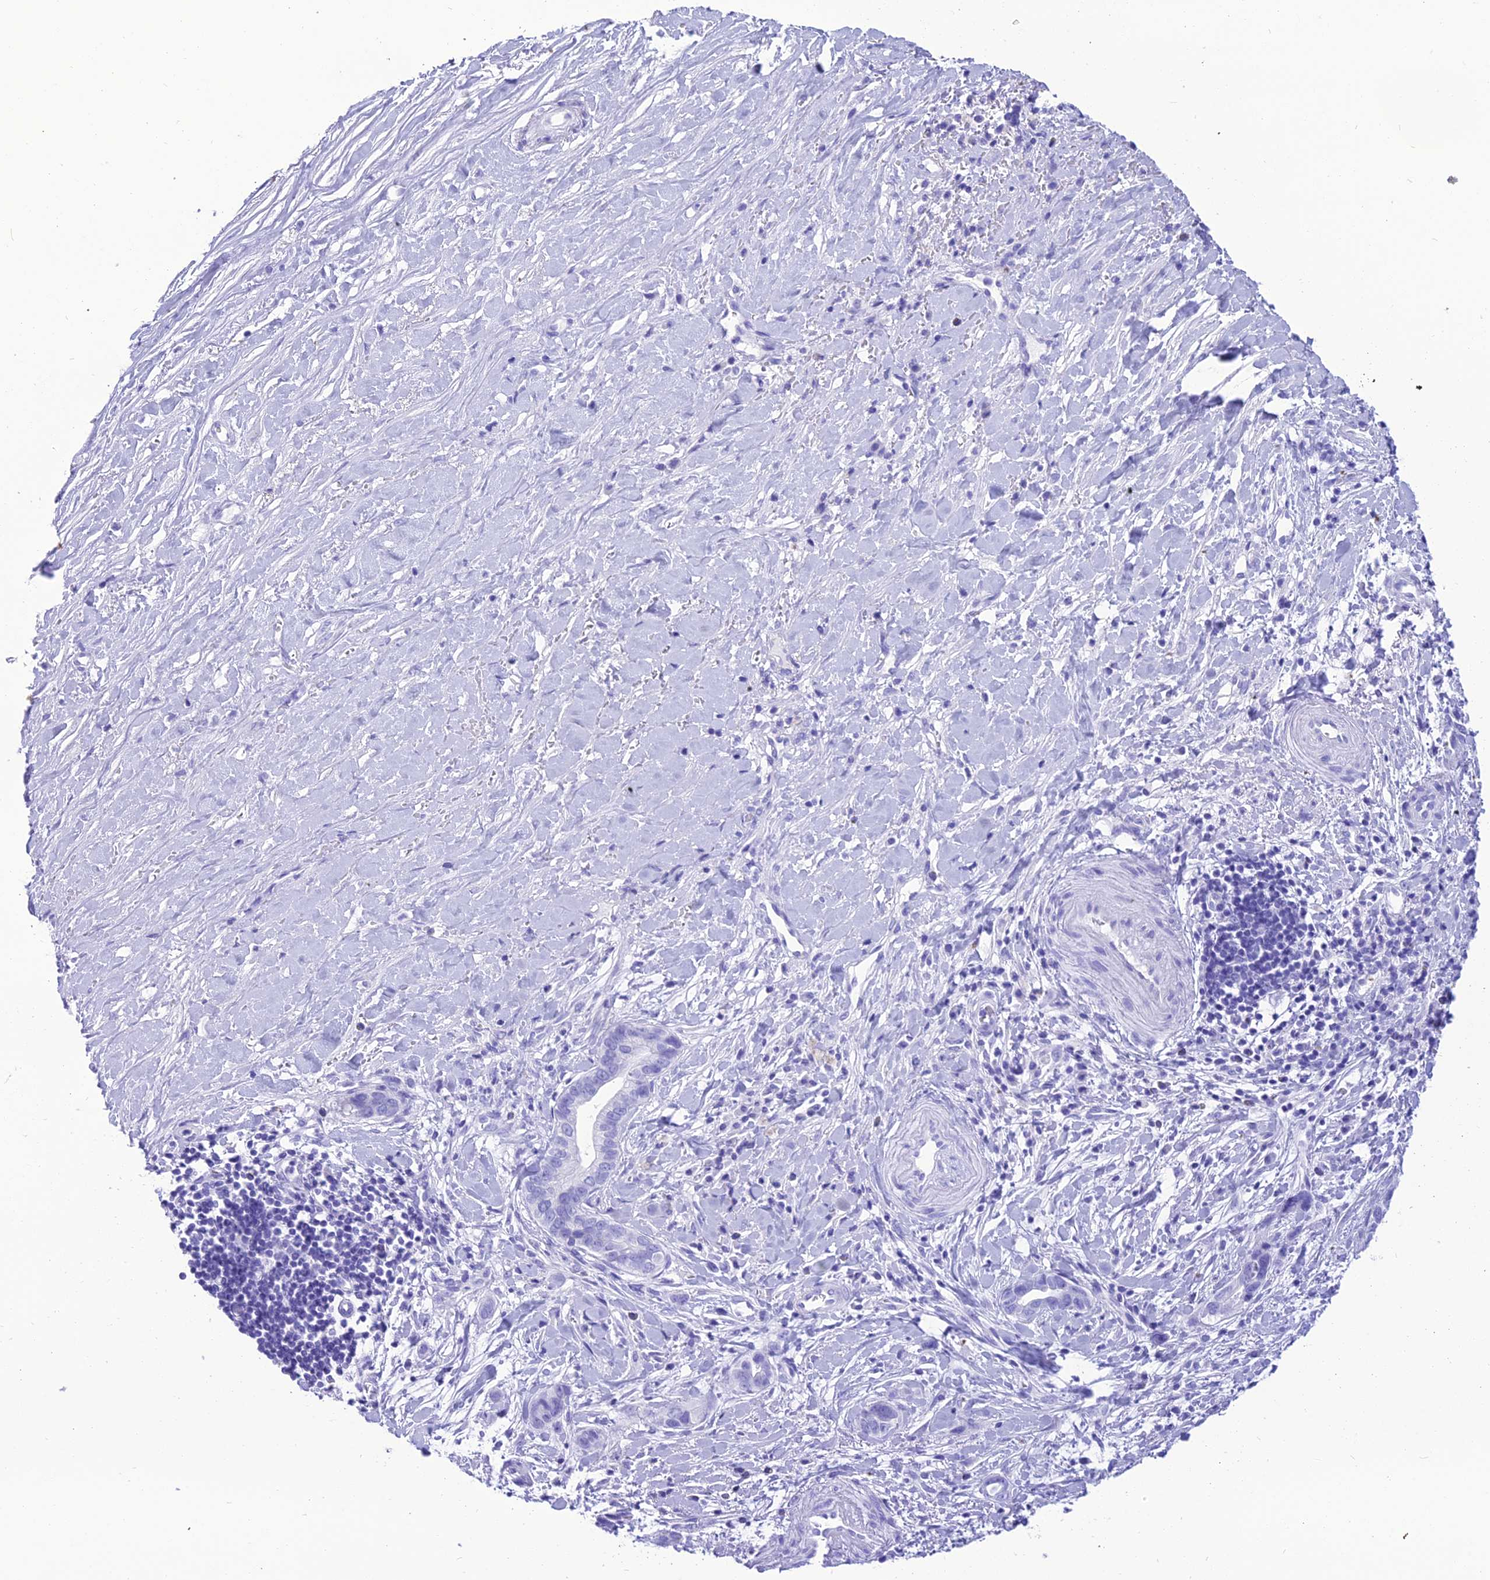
{"staining": {"intensity": "negative", "quantity": "none", "location": "none"}, "tissue": "liver cancer", "cell_type": "Tumor cells", "image_type": "cancer", "snomed": [{"axis": "morphology", "description": "Cholangiocarcinoma"}, {"axis": "topography", "description": "Liver"}], "caption": "Protein analysis of liver cancer shows no significant positivity in tumor cells.", "gene": "PNMA5", "patient": {"sex": "female", "age": 79}}